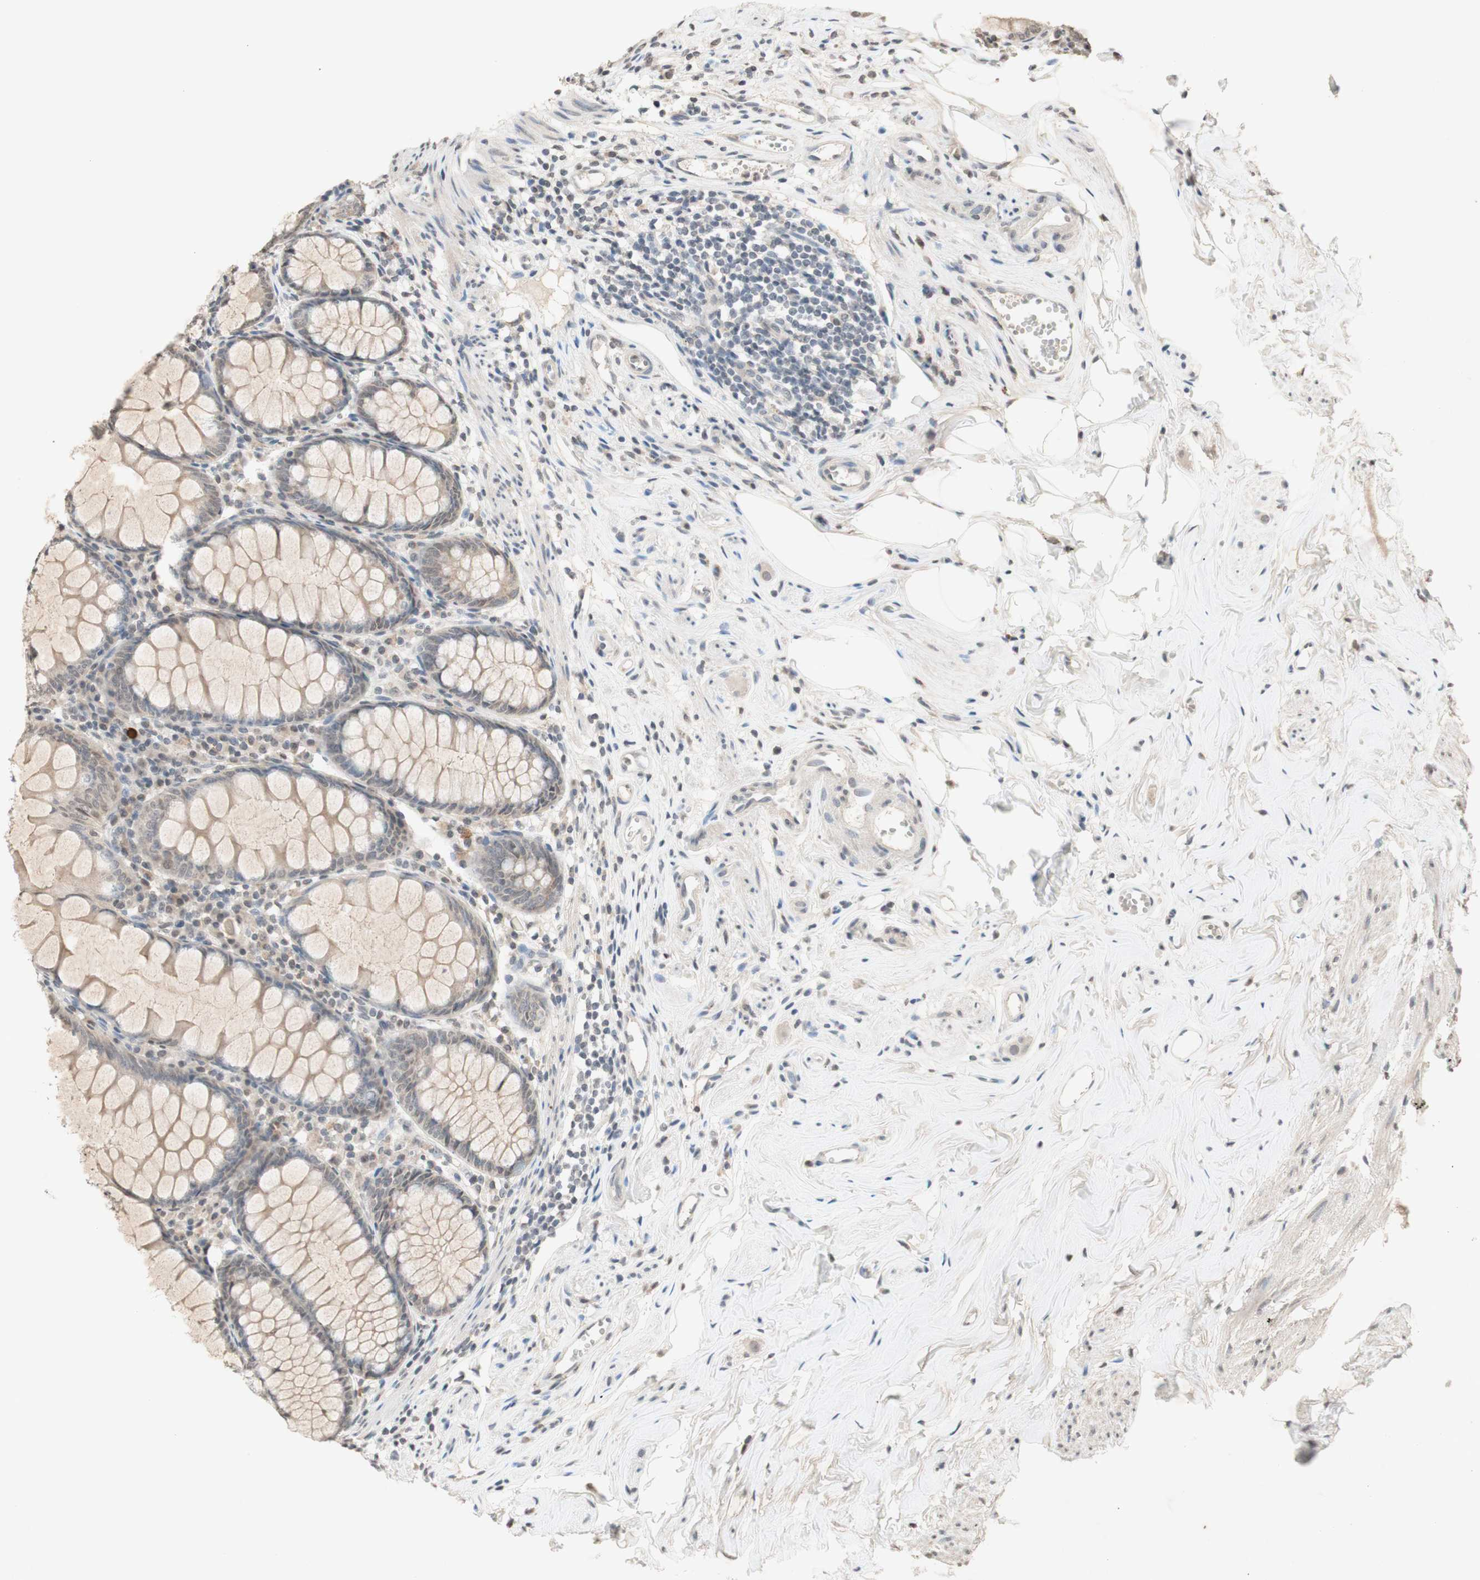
{"staining": {"intensity": "weak", "quantity": ">75%", "location": "cytoplasmic/membranous"}, "tissue": "appendix", "cell_type": "Glandular cells", "image_type": "normal", "snomed": [{"axis": "morphology", "description": "Normal tissue, NOS"}, {"axis": "topography", "description": "Appendix"}], "caption": "A photomicrograph of human appendix stained for a protein displays weak cytoplasmic/membranous brown staining in glandular cells.", "gene": "GLI1", "patient": {"sex": "female", "age": 77}}